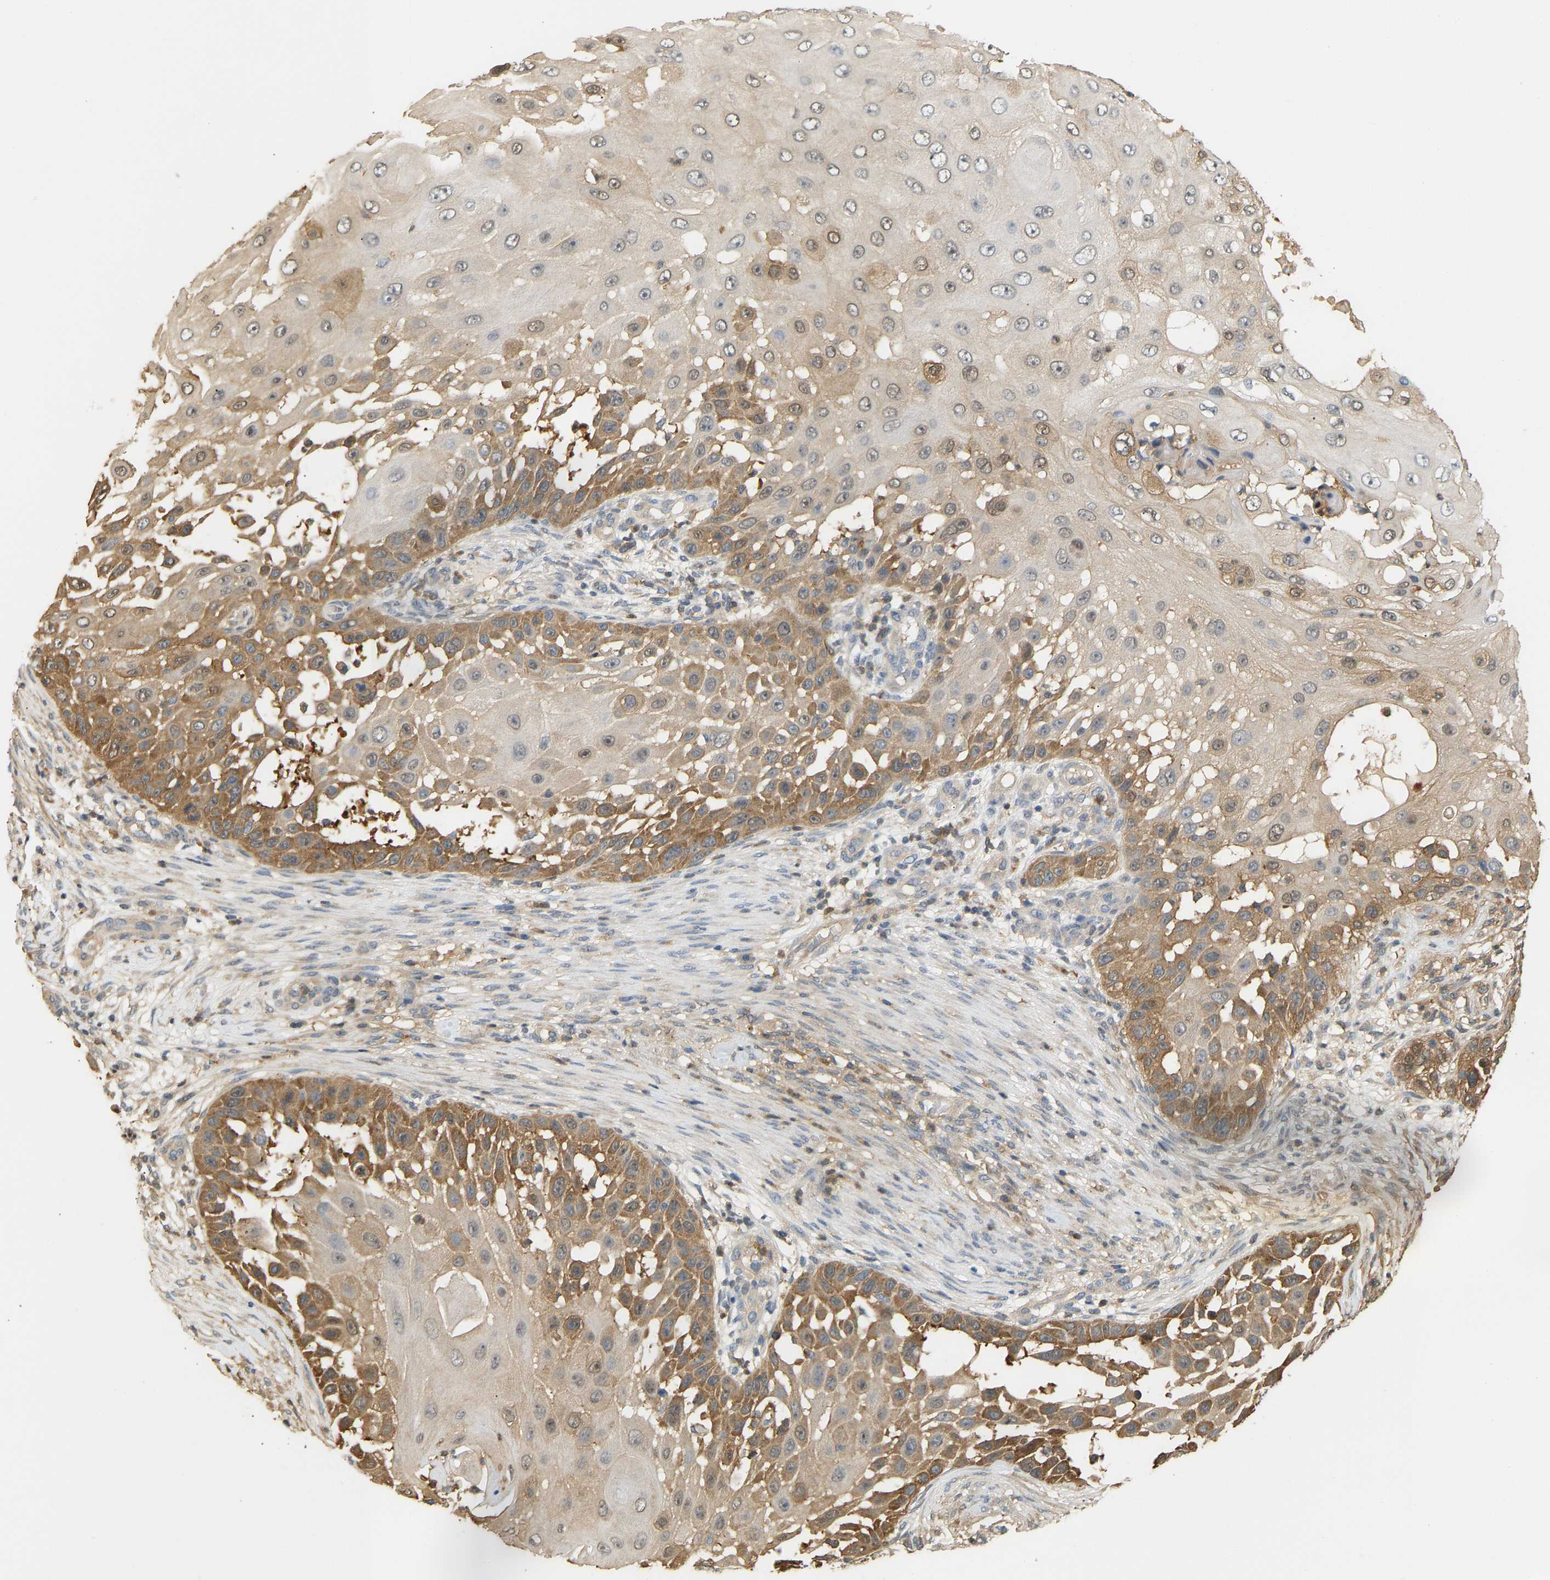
{"staining": {"intensity": "moderate", "quantity": ">75%", "location": "cytoplasmic/membranous"}, "tissue": "skin cancer", "cell_type": "Tumor cells", "image_type": "cancer", "snomed": [{"axis": "morphology", "description": "Squamous cell carcinoma, NOS"}, {"axis": "topography", "description": "Skin"}], "caption": "The immunohistochemical stain highlights moderate cytoplasmic/membranous expression in tumor cells of skin cancer (squamous cell carcinoma) tissue. The staining is performed using DAB brown chromogen to label protein expression. The nuclei are counter-stained blue using hematoxylin.", "gene": "ENO1", "patient": {"sex": "female", "age": 44}}